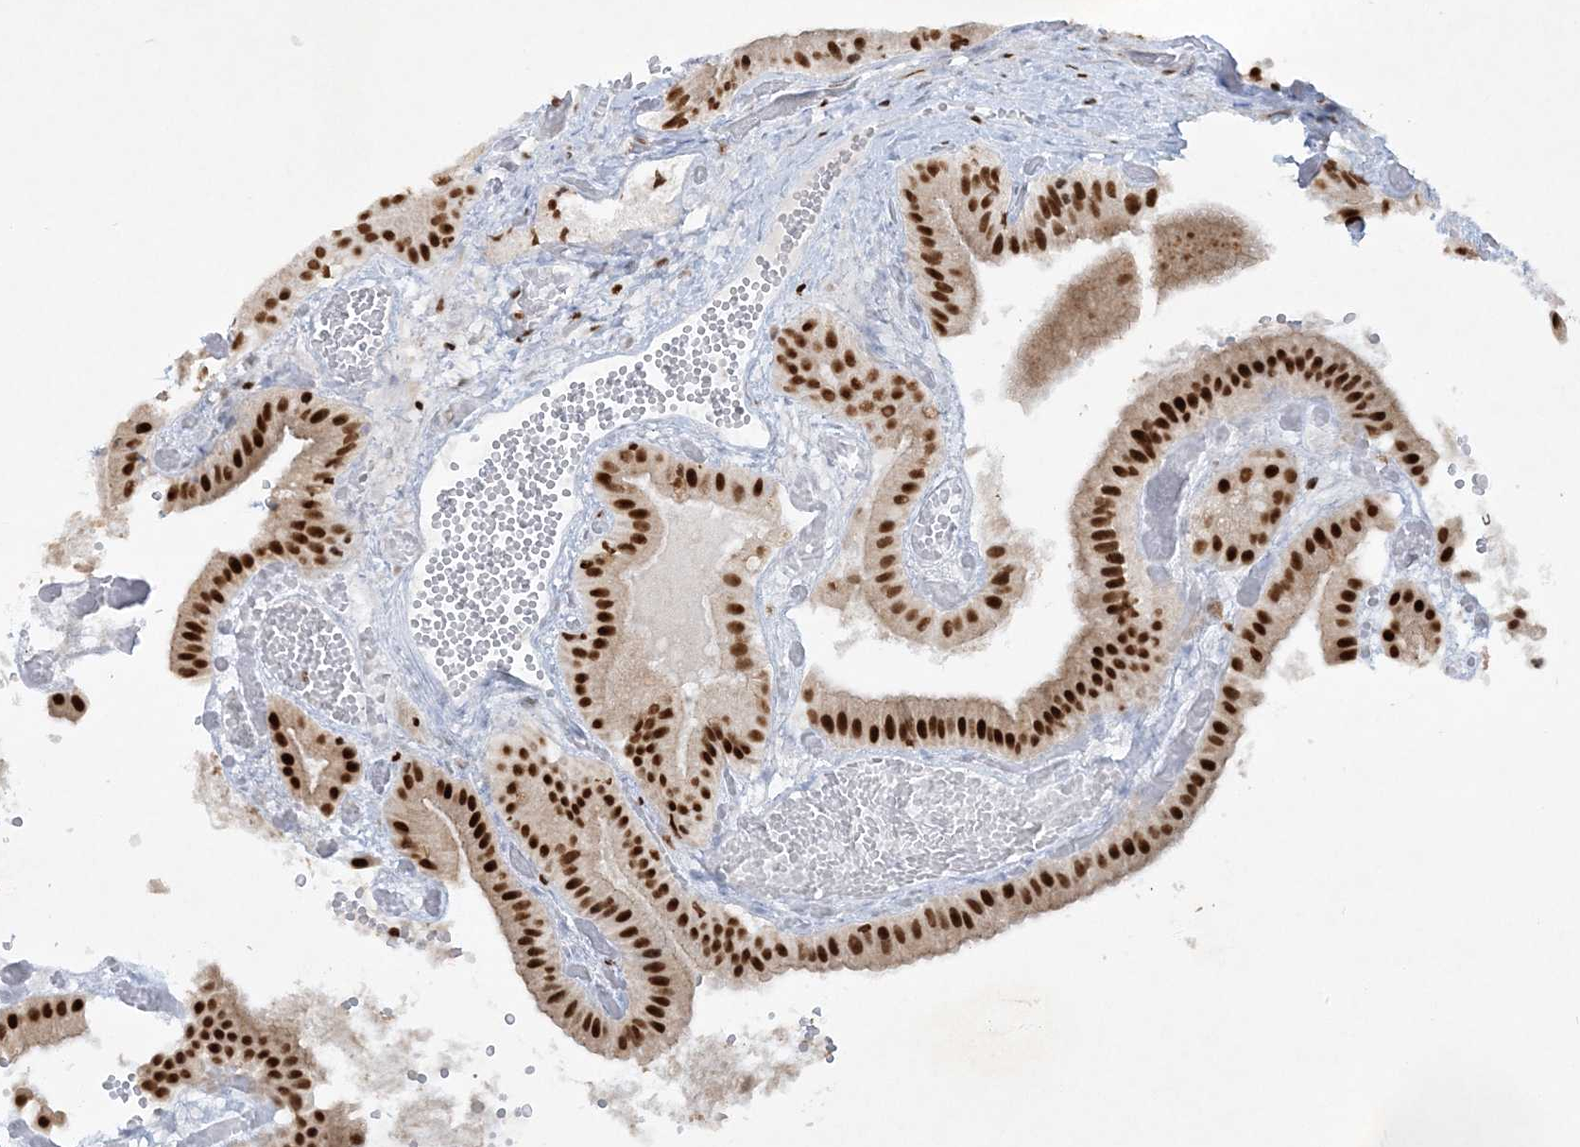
{"staining": {"intensity": "strong", "quantity": ">75%", "location": "nuclear"}, "tissue": "gallbladder", "cell_type": "Glandular cells", "image_type": "normal", "snomed": [{"axis": "morphology", "description": "Normal tissue, NOS"}, {"axis": "topography", "description": "Gallbladder"}], "caption": "Human gallbladder stained with a brown dye demonstrates strong nuclear positive positivity in about >75% of glandular cells.", "gene": "DELE1", "patient": {"sex": "female", "age": 64}}